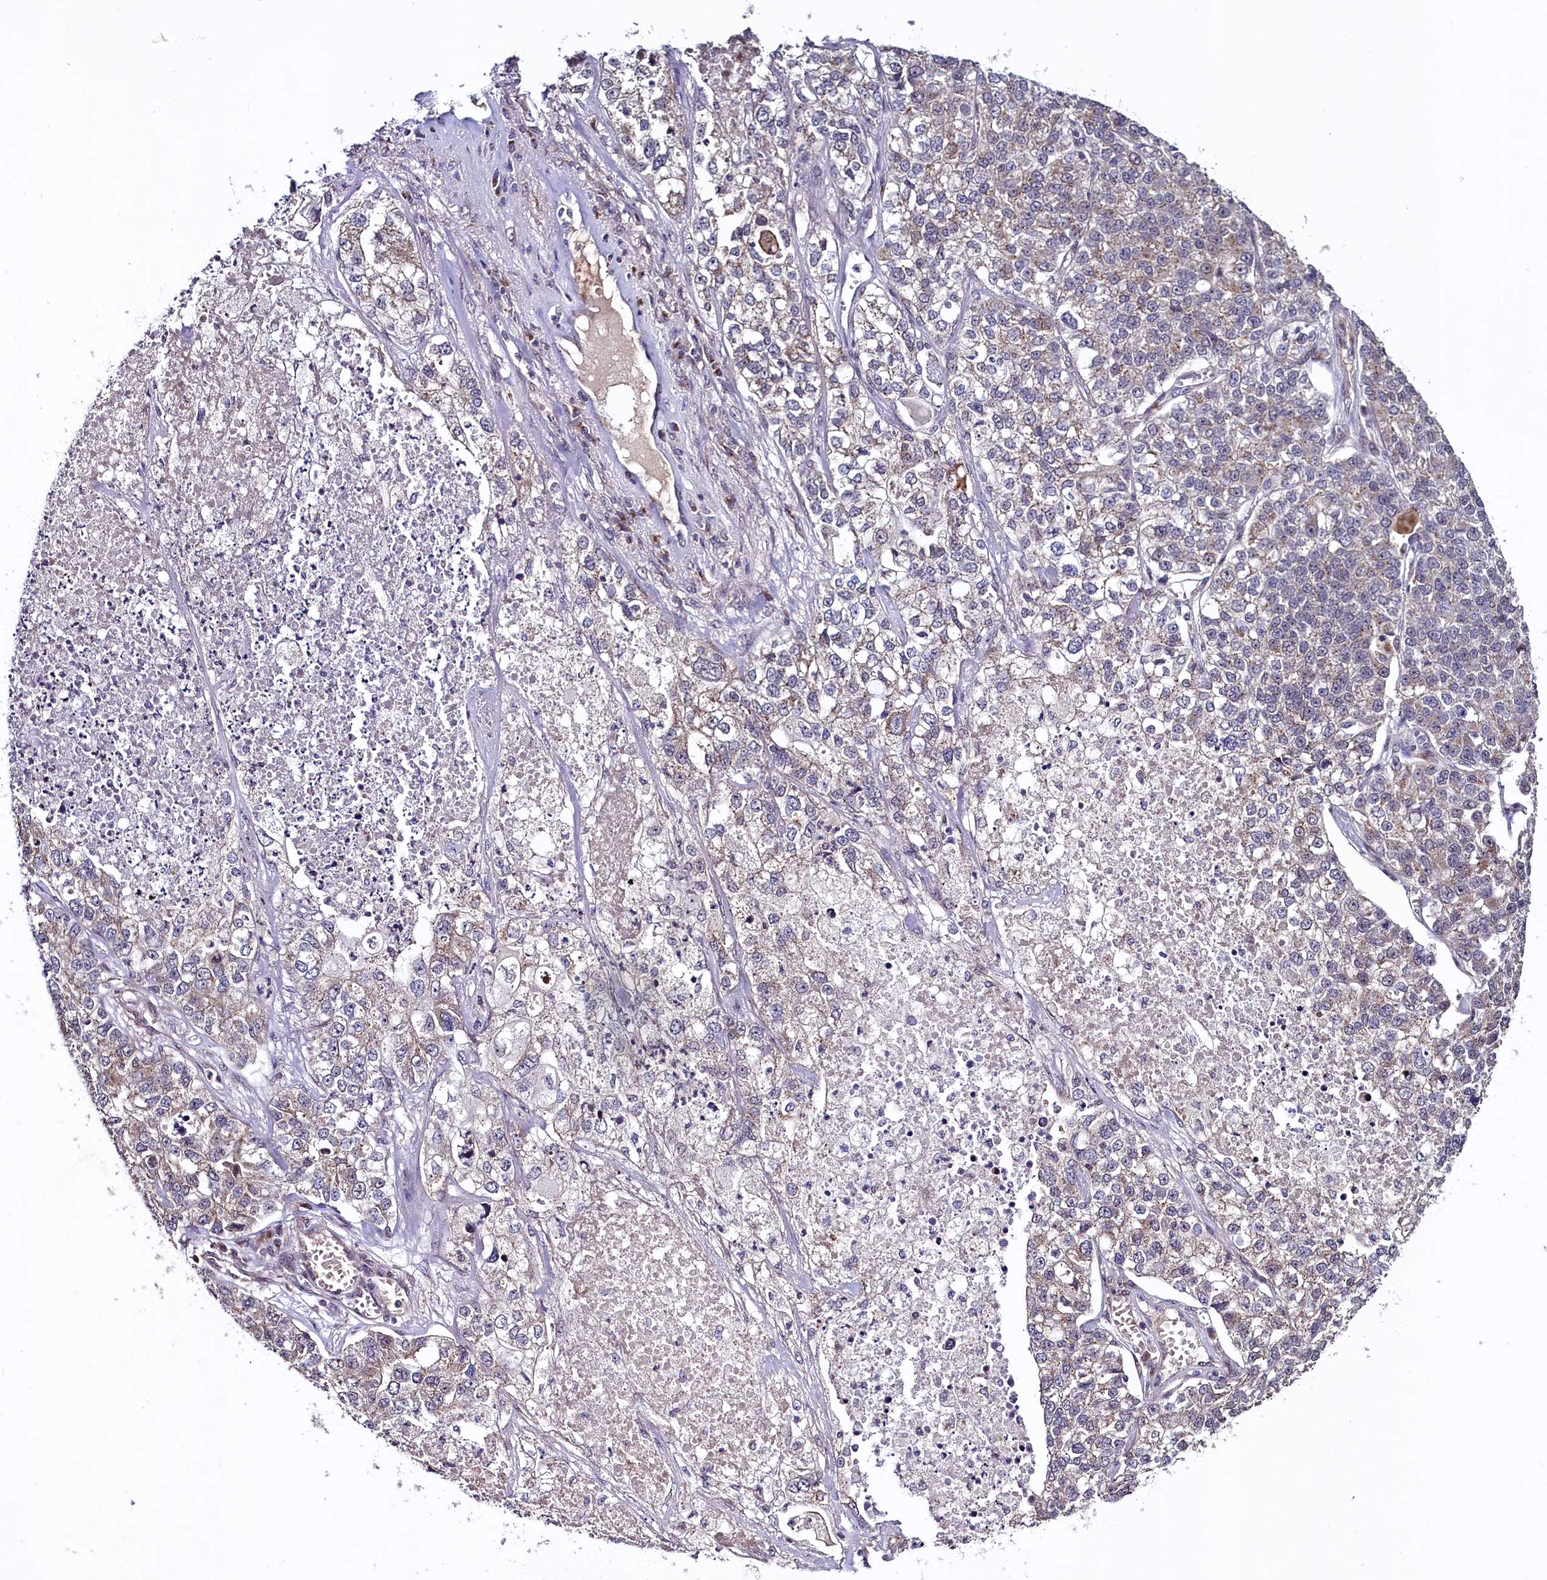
{"staining": {"intensity": "weak", "quantity": "25%-75%", "location": "cytoplasmic/membranous"}, "tissue": "lung cancer", "cell_type": "Tumor cells", "image_type": "cancer", "snomed": [{"axis": "morphology", "description": "Adenocarcinoma, NOS"}, {"axis": "topography", "description": "Lung"}], "caption": "Tumor cells show weak cytoplasmic/membranous staining in approximately 25%-75% of cells in lung cancer.", "gene": "SEC24C", "patient": {"sex": "male", "age": 49}}